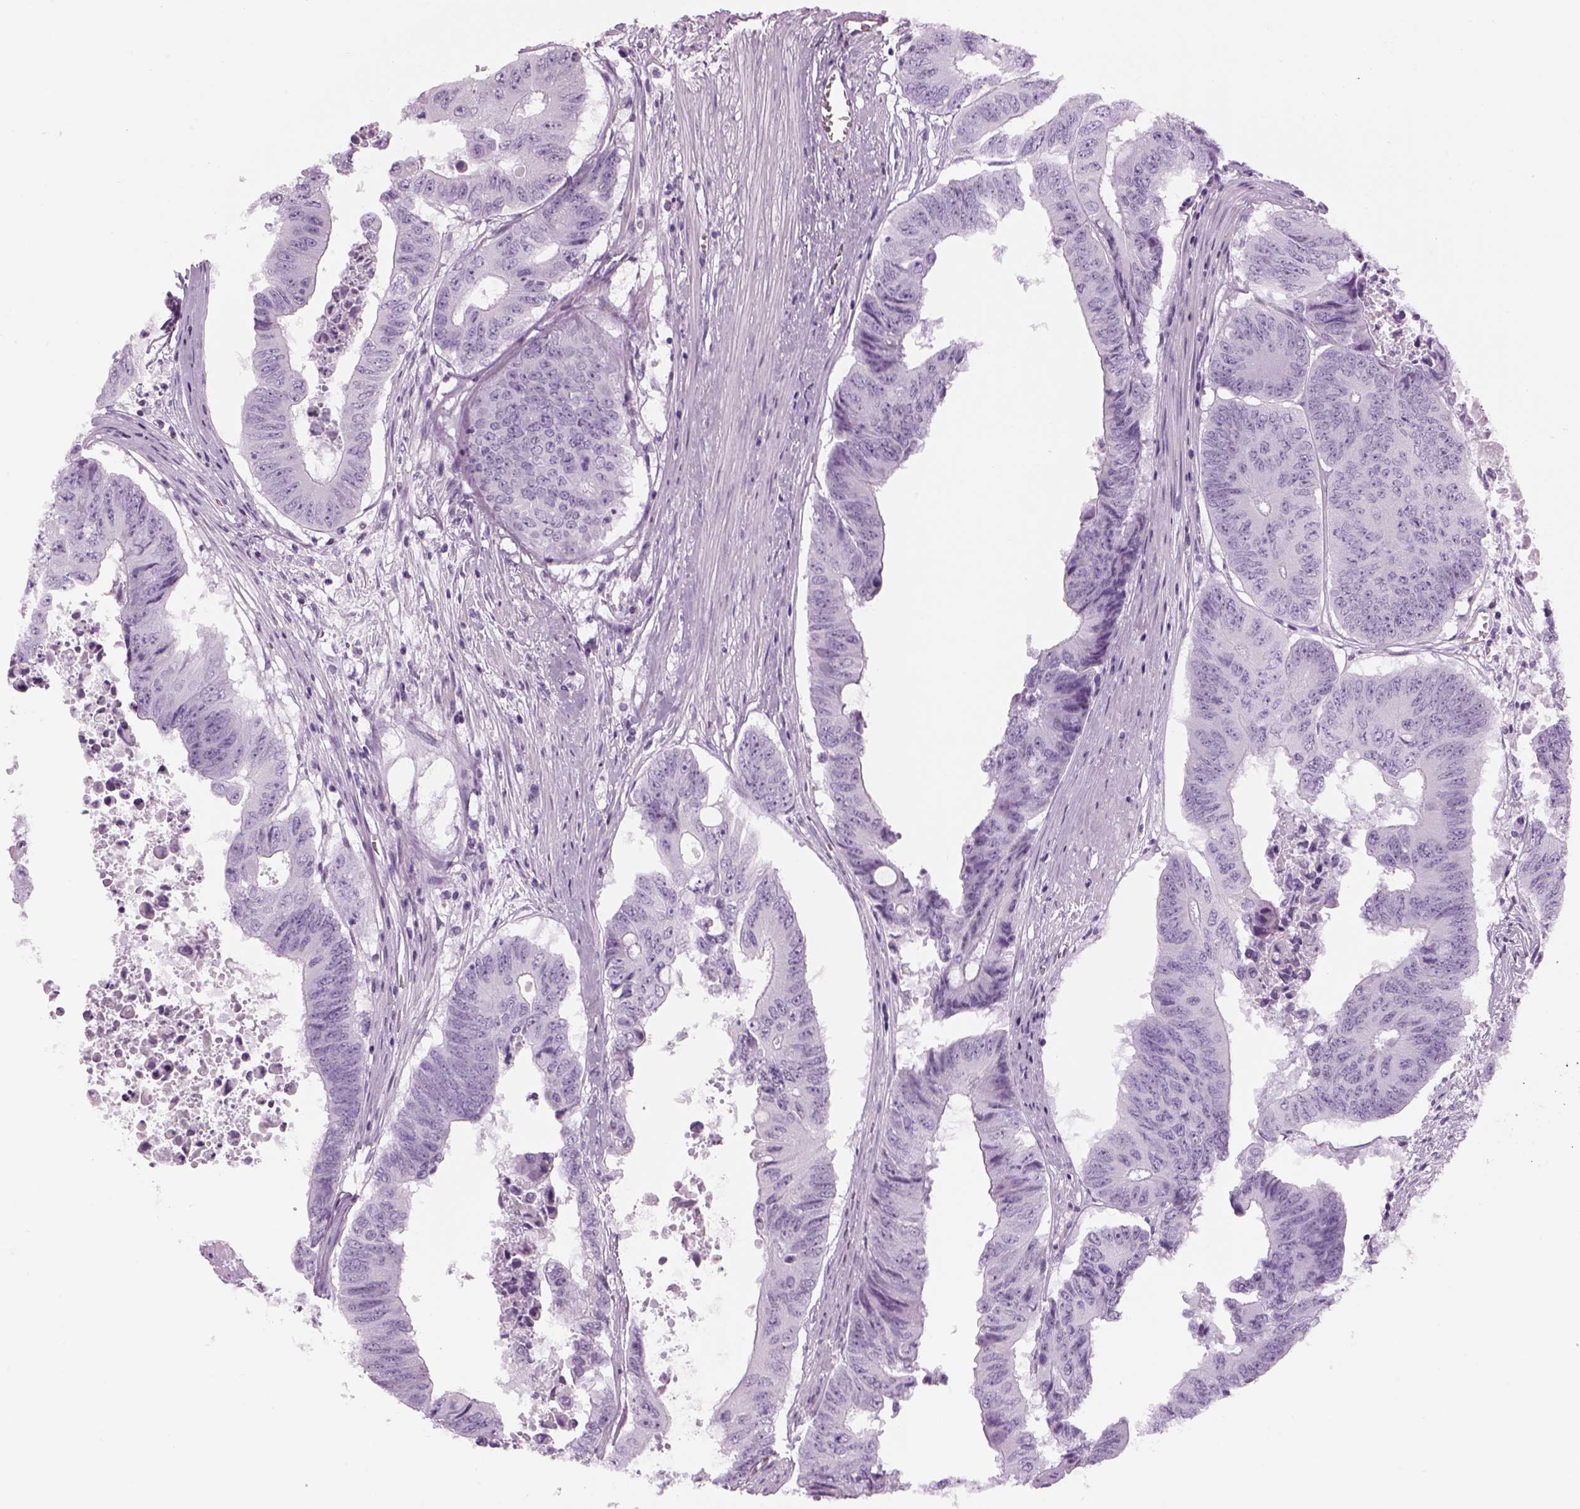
{"staining": {"intensity": "negative", "quantity": "none", "location": "none"}, "tissue": "colorectal cancer", "cell_type": "Tumor cells", "image_type": "cancer", "snomed": [{"axis": "morphology", "description": "Adenocarcinoma, NOS"}, {"axis": "topography", "description": "Rectum"}], "caption": "Immunohistochemical staining of human adenocarcinoma (colorectal) reveals no significant staining in tumor cells.", "gene": "PABPC1L2B", "patient": {"sex": "male", "age": 59}}